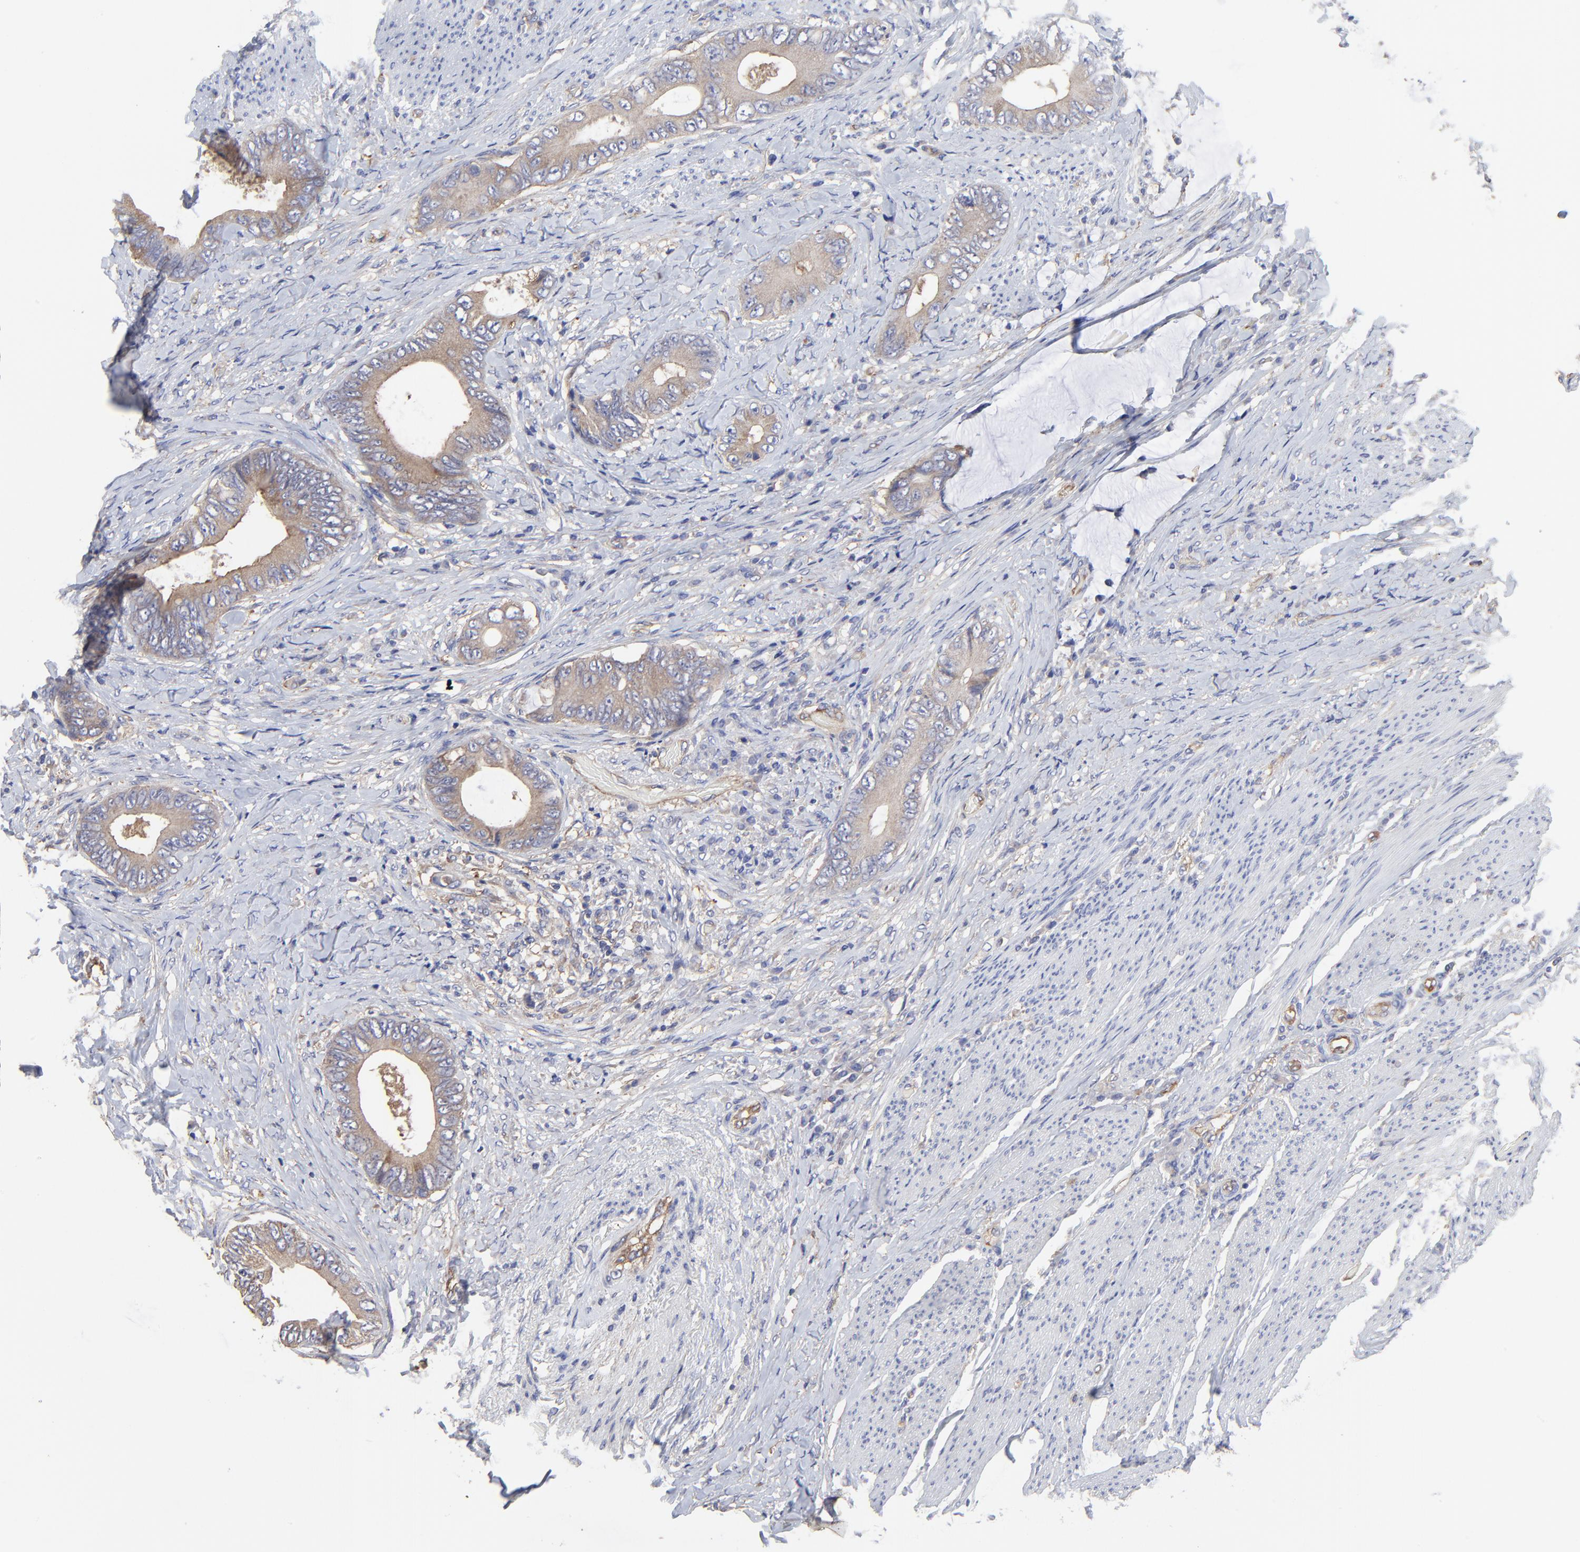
{"staining": {"intensity": "weak", "quantity": ">75%", "location": "cytoplasmic/membranous"}, "tissue": "colorectal cancer", "cell_type": "Tumor cells", "image_type": "cancer", "snomed": [{"axis": "morphology", "description": "Normal tissue, NOS"}, {"axis": "morphology", "description": "Adenocarcinoma, NOS"}, {"axis": "topography", "description": "Rectum"}, {"axis": "topography", "description": "Peripheral nerve tissue"}], "caption": "Immunohistochemistry (IHC) image of colorectal adenocarcinoma stained for a protein (brown), which exhibits low levels of weak cytoplasmic/membranous positivity in about >75% of tumor cells.", "gene": "SULF2", "patient": {"sex": "female", "age": 77}}